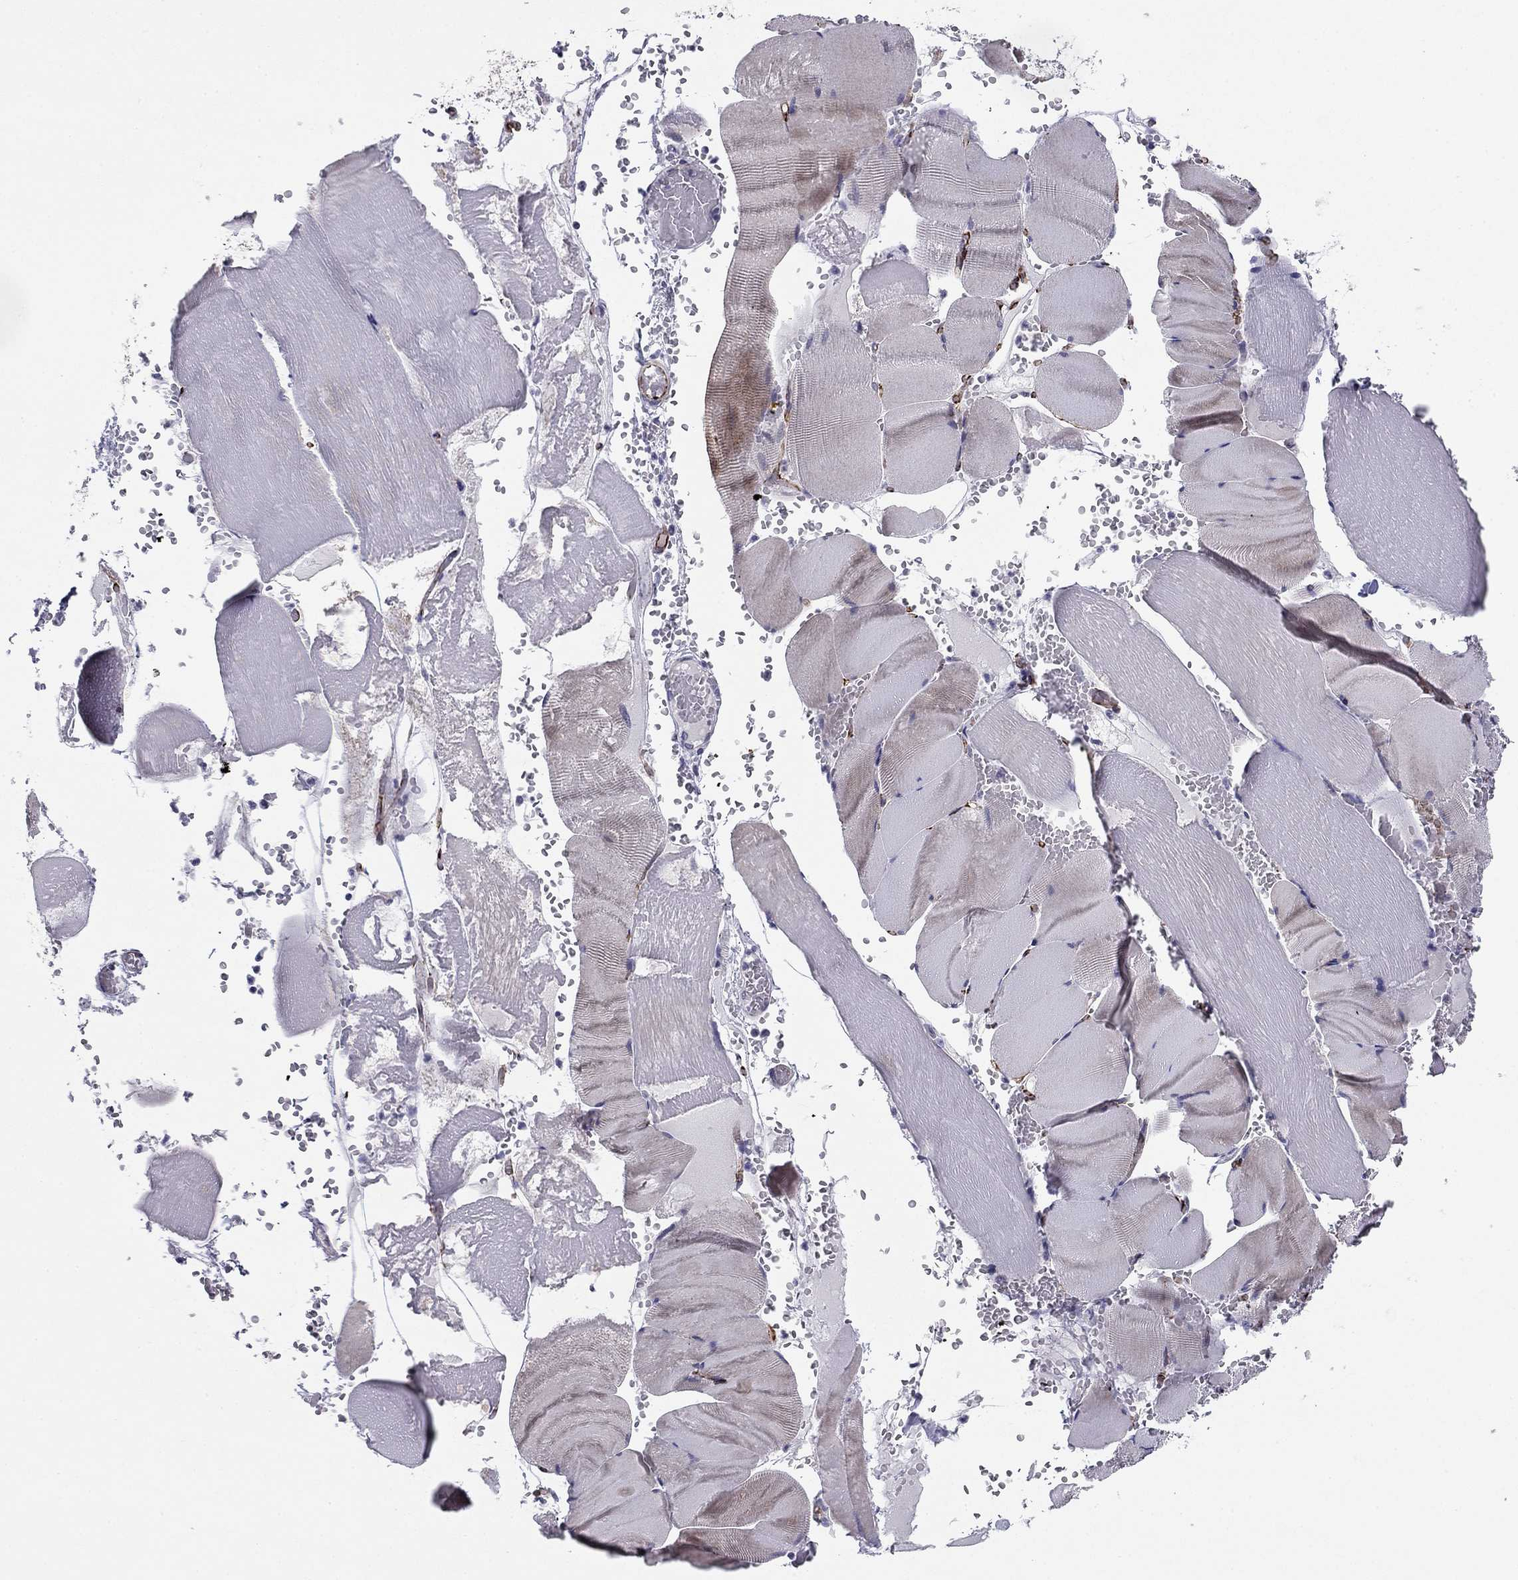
{"staining": {"intensity": "negative", "quantity": "none", "location": "none"}, "tissue": "skeletal muscle", "cell_type": "Myocytes", "image_type": "normal", "snomed": [{"axis": "morphology", "description": "Normal tissue, NOS"}, {"axis": "topography", "description": "Skeletal muscle"}], "caption": "IHC histopathology image of benign human skeletal muscle stained for a protein (brown), which demonstrates no staining in myocytes.", "gene": "ANKS4B", "patient": {"sex": "male", "age": 56}}